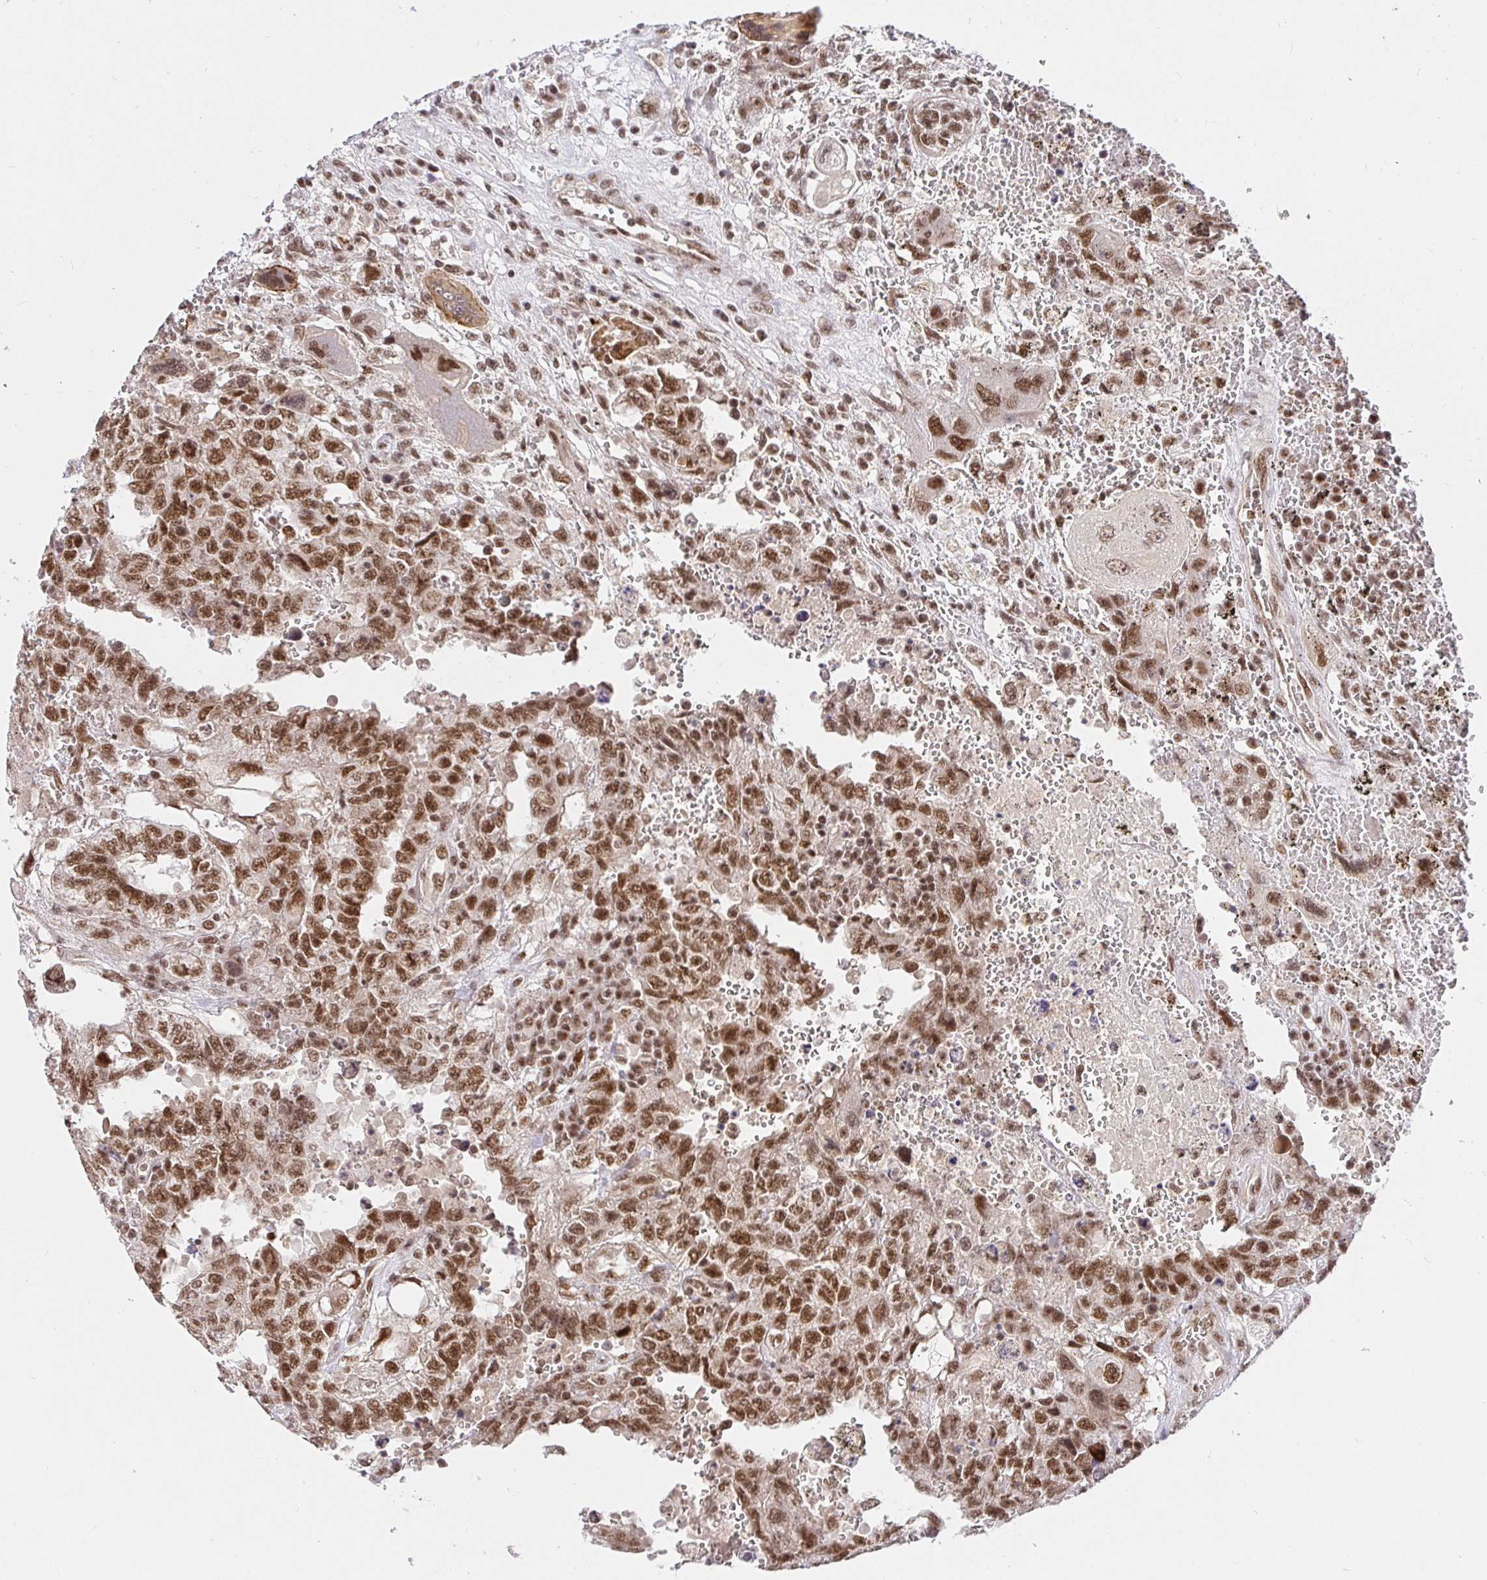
{"staining": {"intensity": "moderate", "quantity": ">75%", "location": "nuclear"}, "tissue": "testis cancer", "cell_type": "Tumor cells", "image_type": "cancer", "snomed": [{"axis": "morphology", "description": "Carcinoma, Embryonal, NOS"}, {"axis": "topography", "description": "Testis"}], "caption": "Testis cancer (embryonal carcinoma) stained for a protein (brown) displays moderate nuclear positive positivity in about >75% of tumor cells.", "gene": "USF1", "patient": {"sex": "male", "age": 26}}